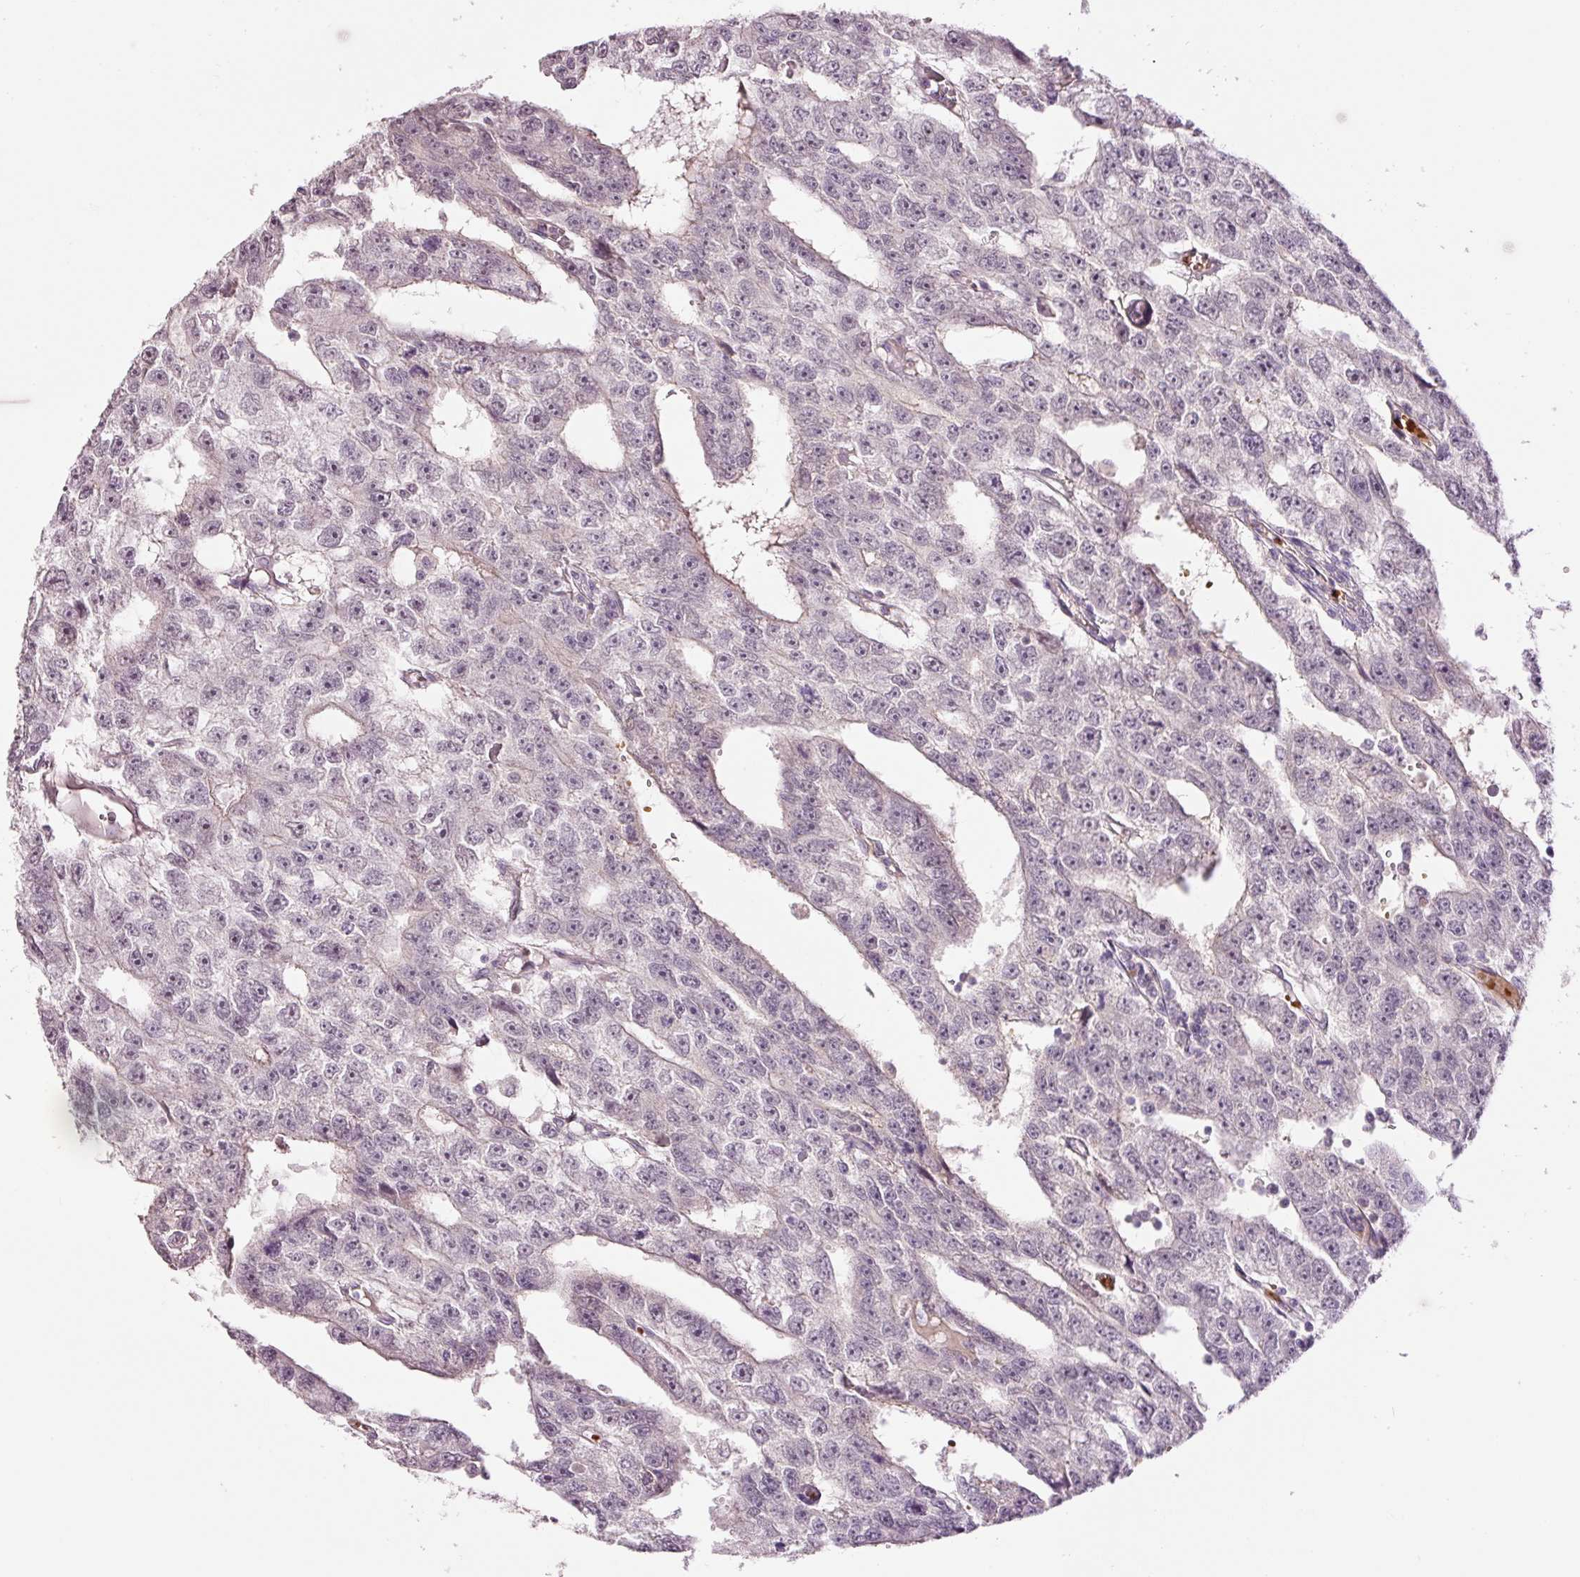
{"staining": {"intensity": "negative", "quantity": "none", "location": "none"}, "tissue": "testis cancer", "cell_type": "Tumor cells", "image_type": "cancer", "snomed": [{"axis": "morphology", "description": "Carcinoma, Embryonal, NOS"}, {"axis": "topography", "description": "Testis"}], "caption": "Embryonal carcinoma (testis) was stained to show a protein in brown. There is no significant positivity in tumor cells. The staining was performed using DAB to visualize the protein expression in brown, while the nuclei were stained in blue with hematoxylin (Magnification: 20x).", "gene": "LY6G6D", "patient": {"sex": "male", "age": 20}}